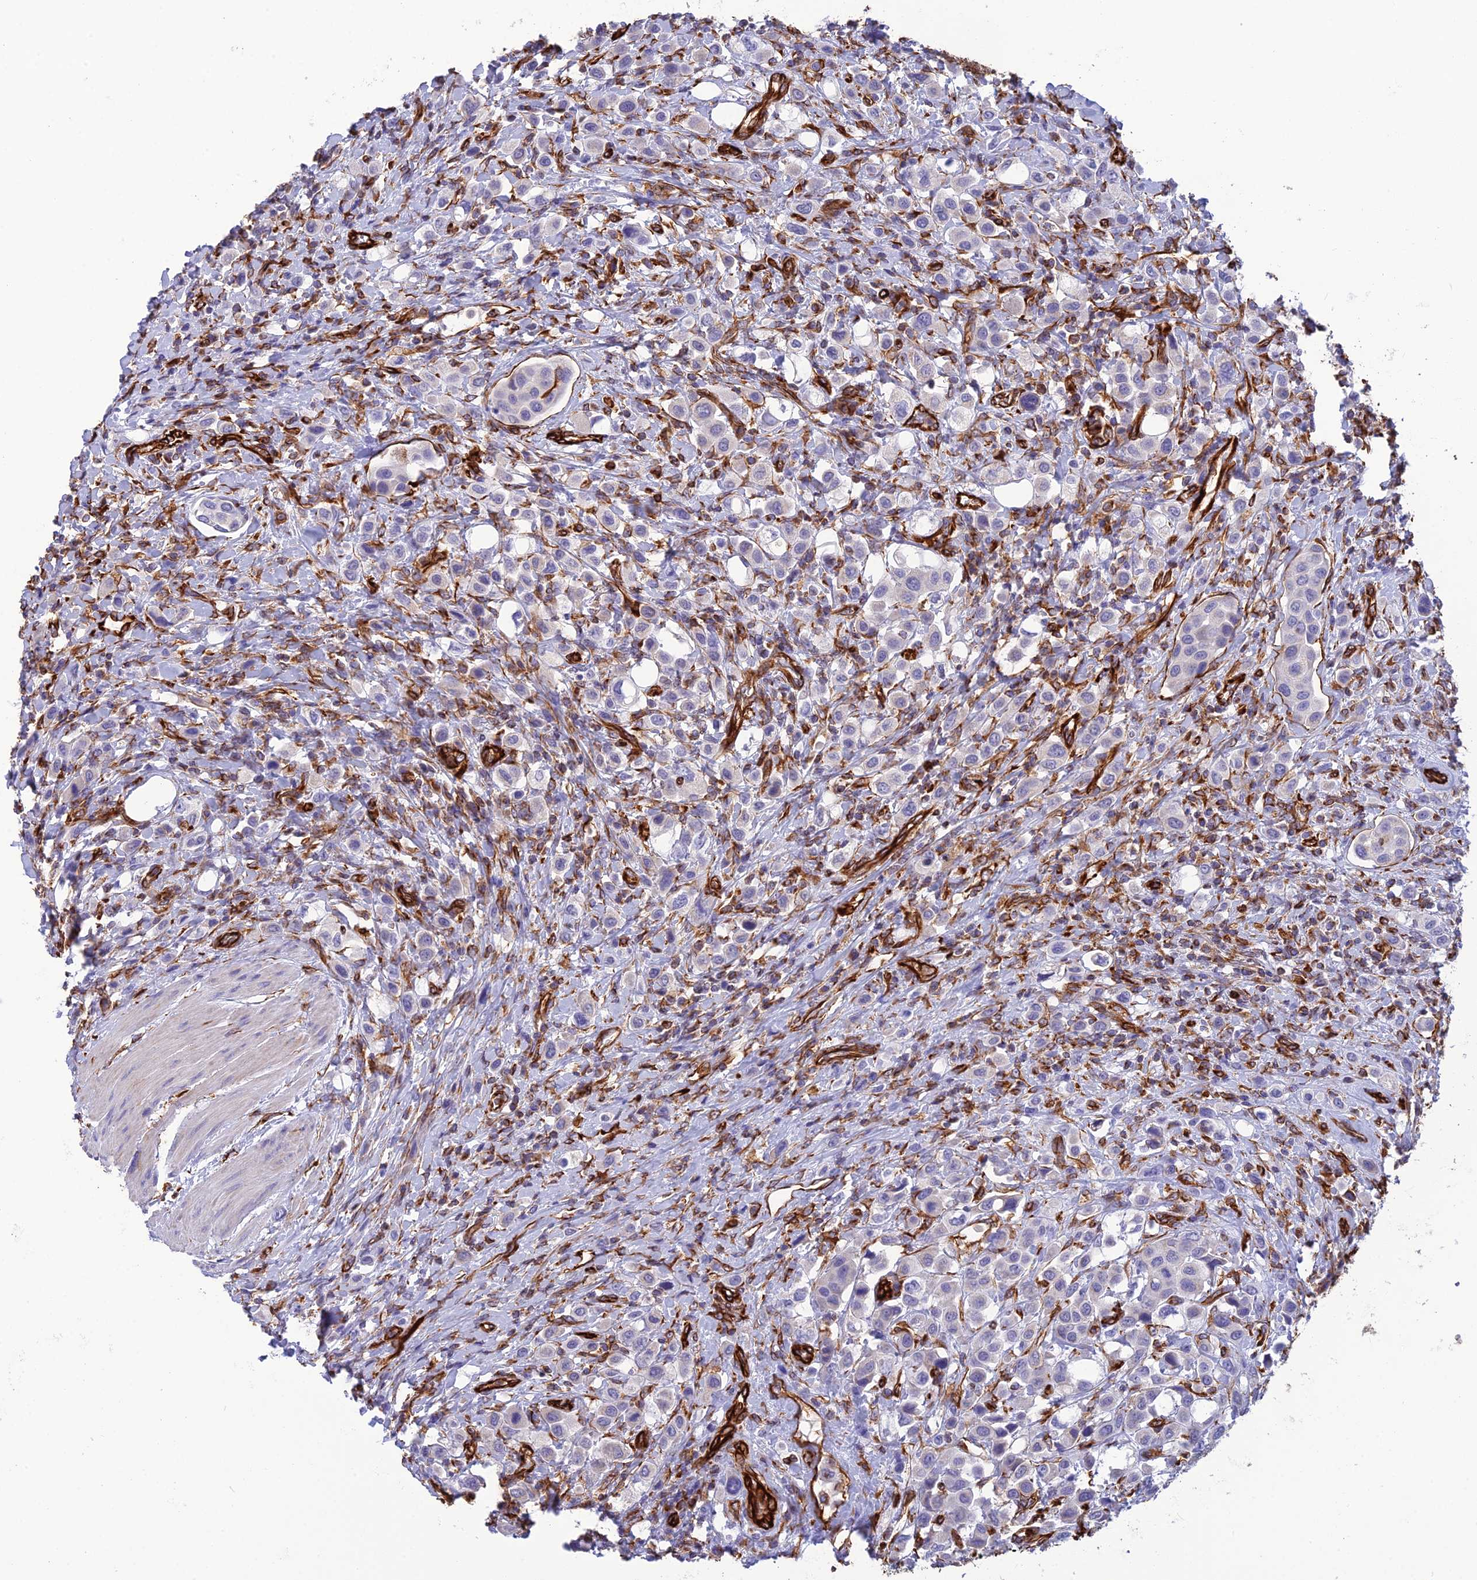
{"staining": {"intensity": "negative", "quantity": "none", "location": "none"}, "tissue": "urothelial cancer", "cell_type": "Tumor cells", "image_type": "cancer", "snomed": [{"axis": "morphology", "description": "Urothelial carcinoma, High grade"}, {"axis": "topography", "description": "Urinary bladder"}], "caption": "Urothelial carcinoma (high-grade) was stained to show a protein in brown. There is no significant expression in tumor cells. (Immunohistochemistry (ihc), brightfield microscopy, high magnification).", "gene": "FBXL20", "patient": {"sex": "male", "age": 50}}